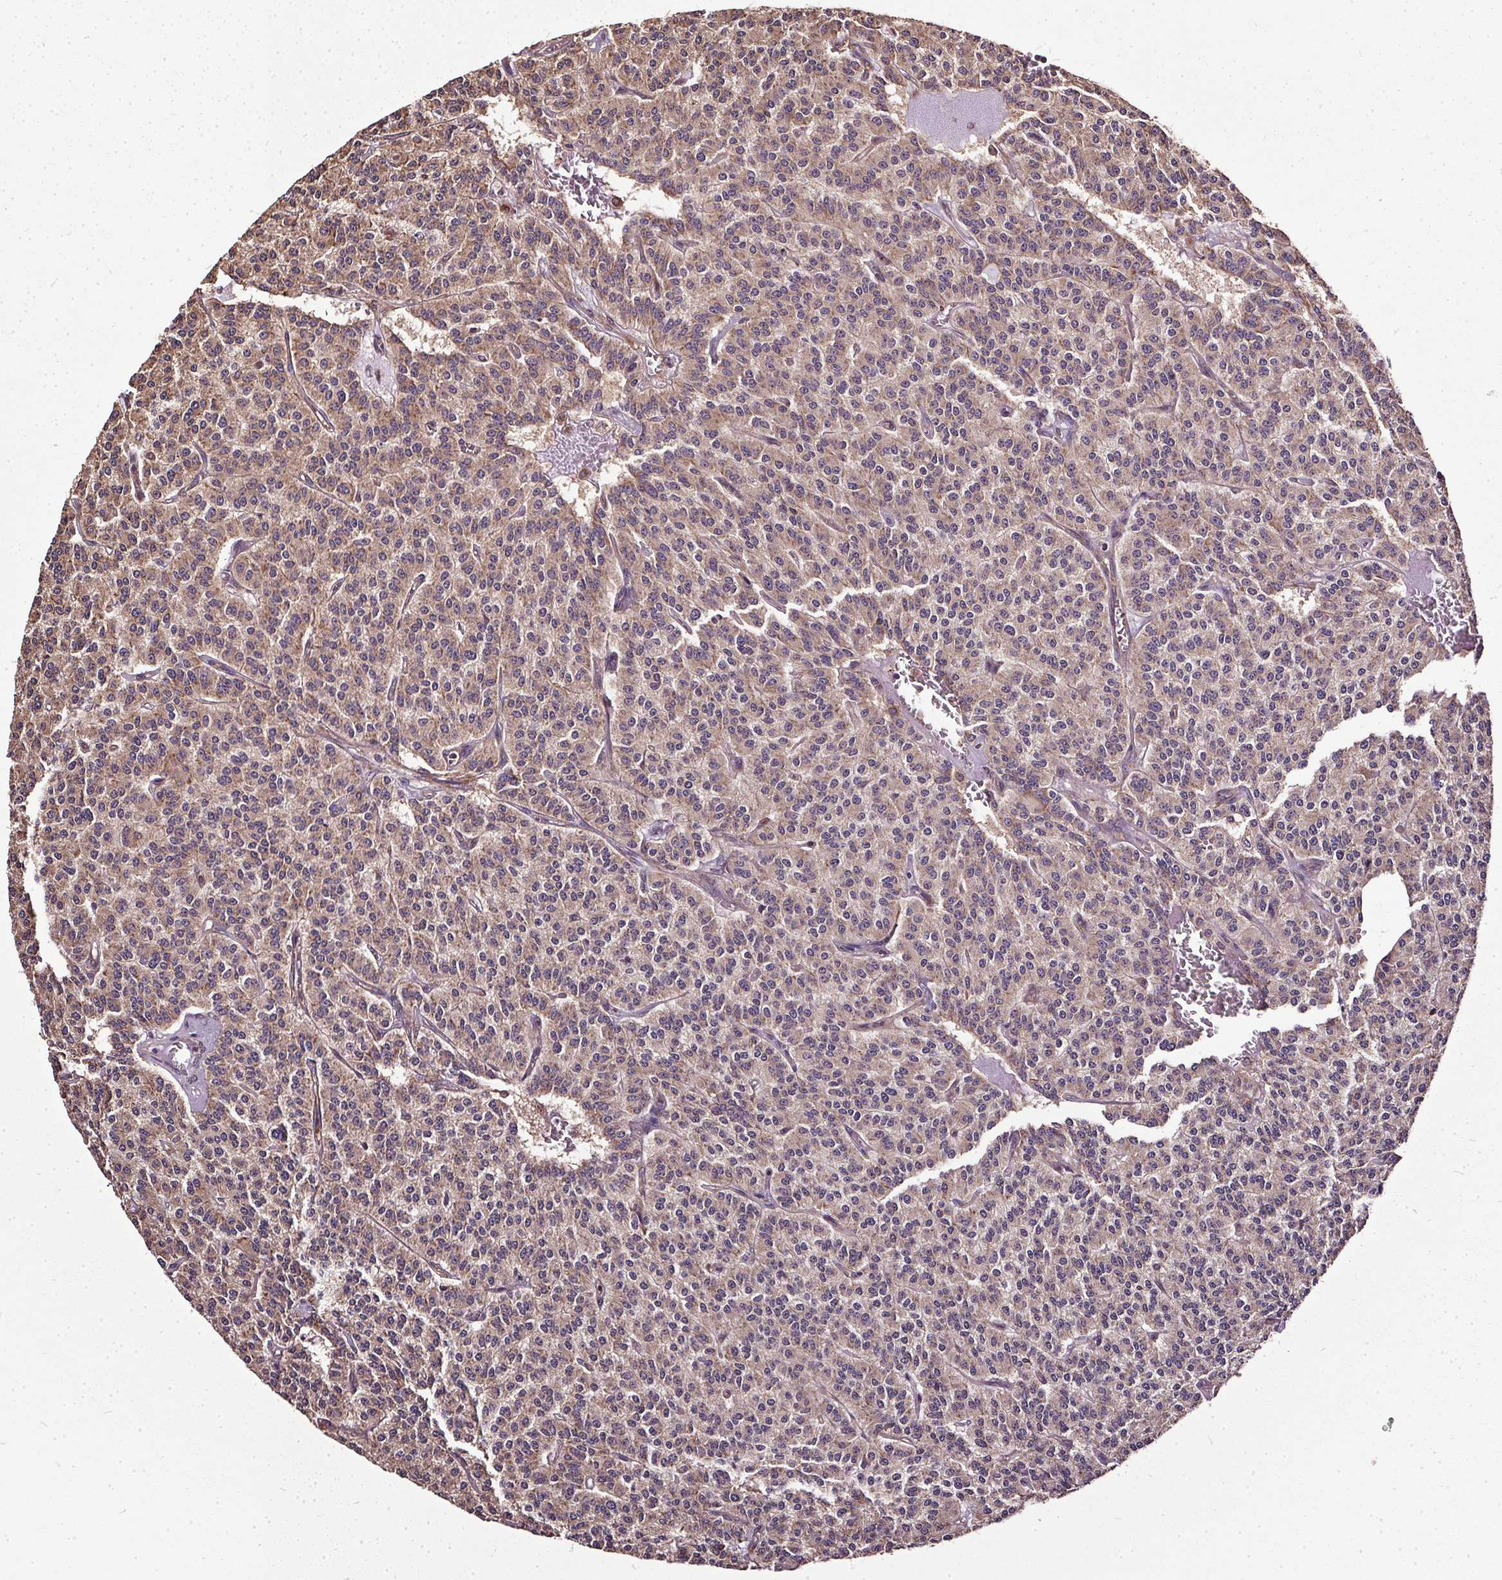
{"staining": {"intensity": "moderate", "quantity": "25%-75%", "location": "cytoplasmic/membranous"}, "tissue": "carcinoid", "cell_type": "Tumor cells", "image_type": "cancer", "snomed": [{"axis": "morphology", "description": "Carcinoid, malignant, NOS"}, {"axis": "topography", "description": "Lung"}], "caption": "Human carcinoid stained with a protein marker reveals moderate staining in tumor cells.", "gene": "EIF2S1", "patient": {"sex": "female", "age": 71}}